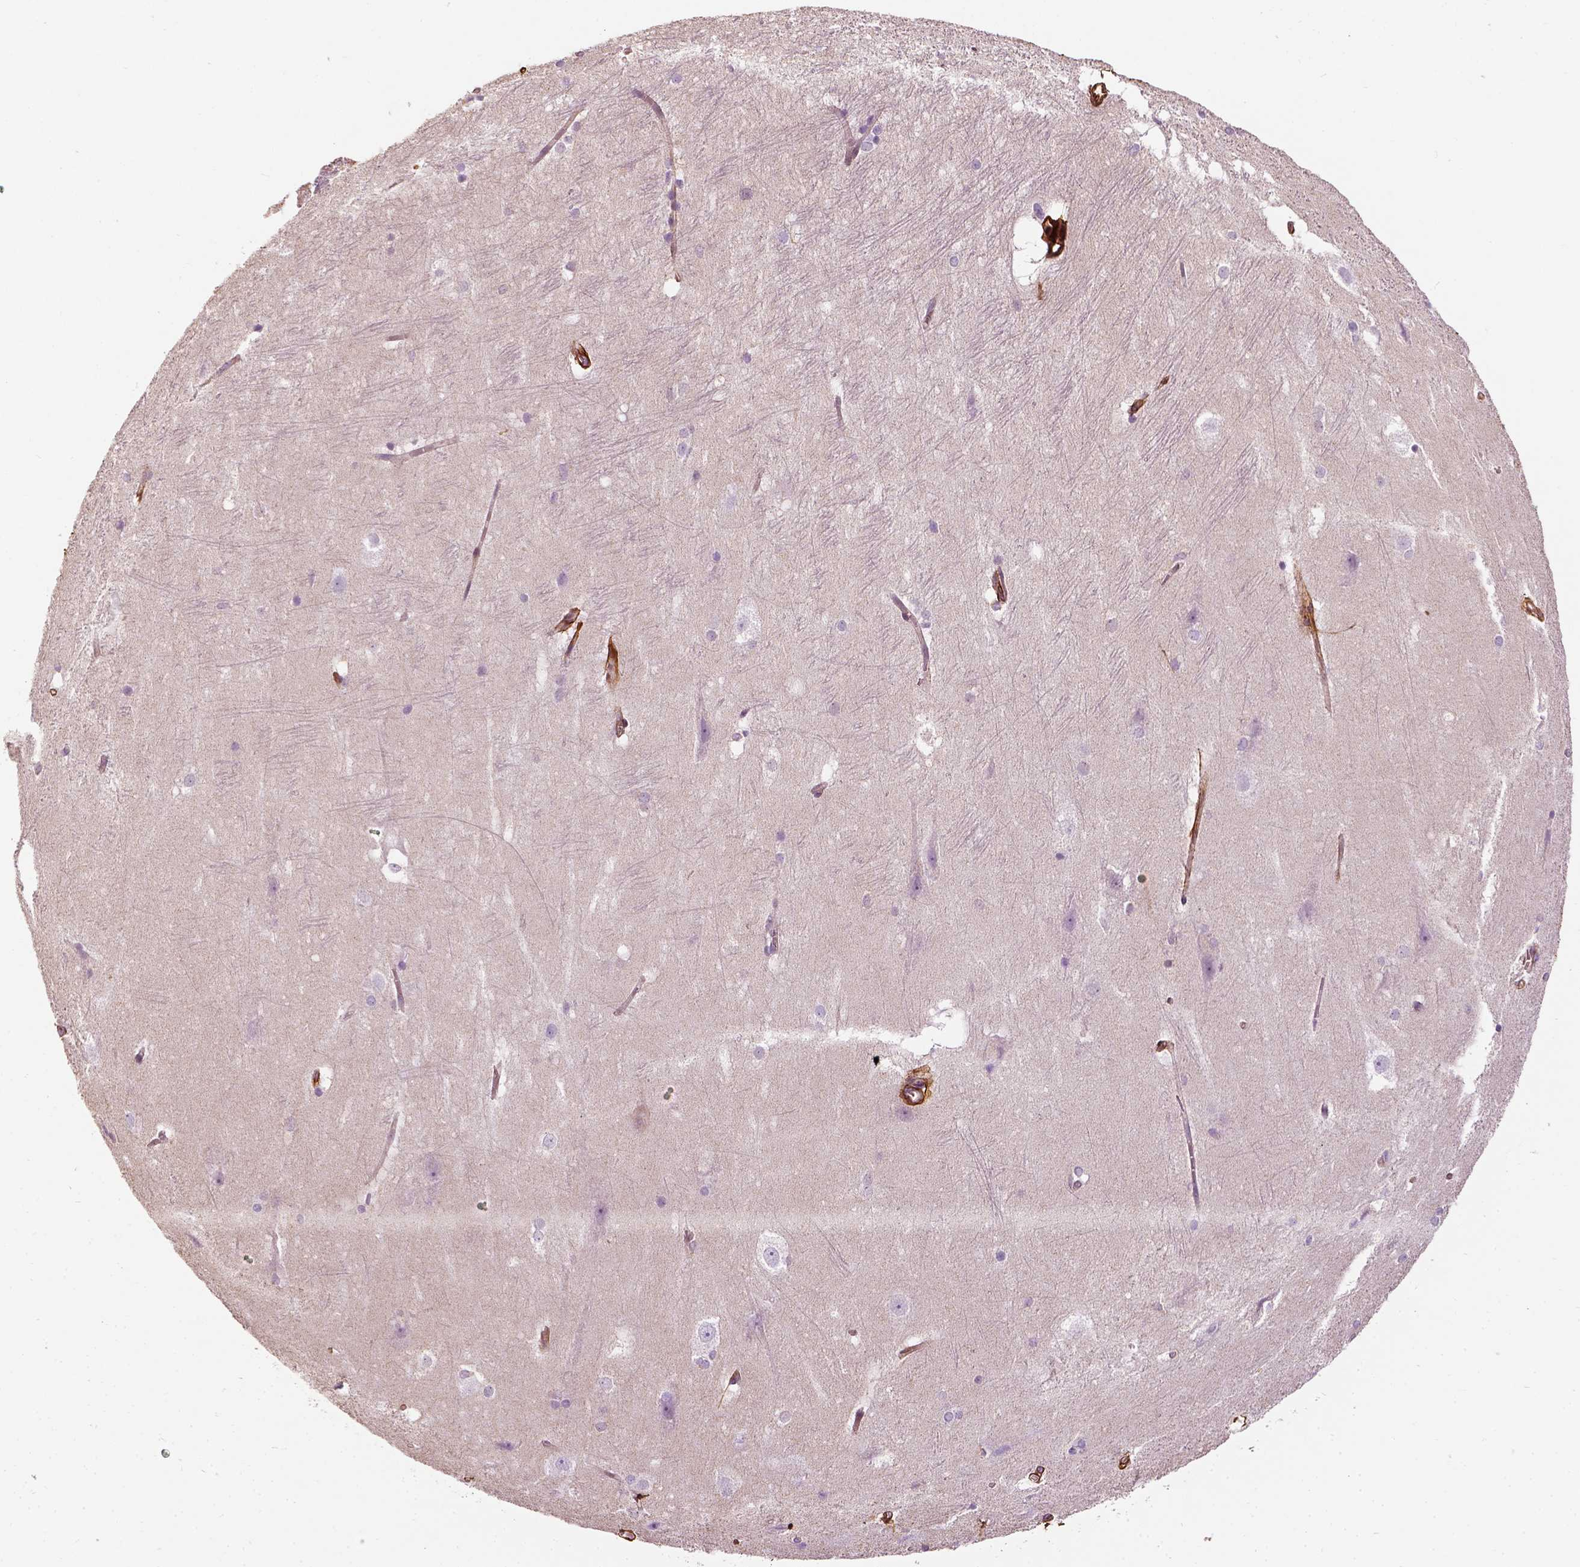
{"staining": {"intensity": "negative", "quantity": "none", "location": "none"}, "tissue": "hippocampus", "cell_type": "Glial cells", "image_type": "normal", "snomed": [{"axis": "morphology", "description": "Normal tissue, NOS"}, {"axis": "topography", "description": "Cerebral cortex"}, {"axis": "topography", "description": "Hippocampus"}], "caption": "Immunohistochemistry histopathology image of normal hippocampus stained for a protein (brown), which reveals no expression in glial cells.", "gene": "COL6A2", "patient": {"sex": "female", "age": 19}}